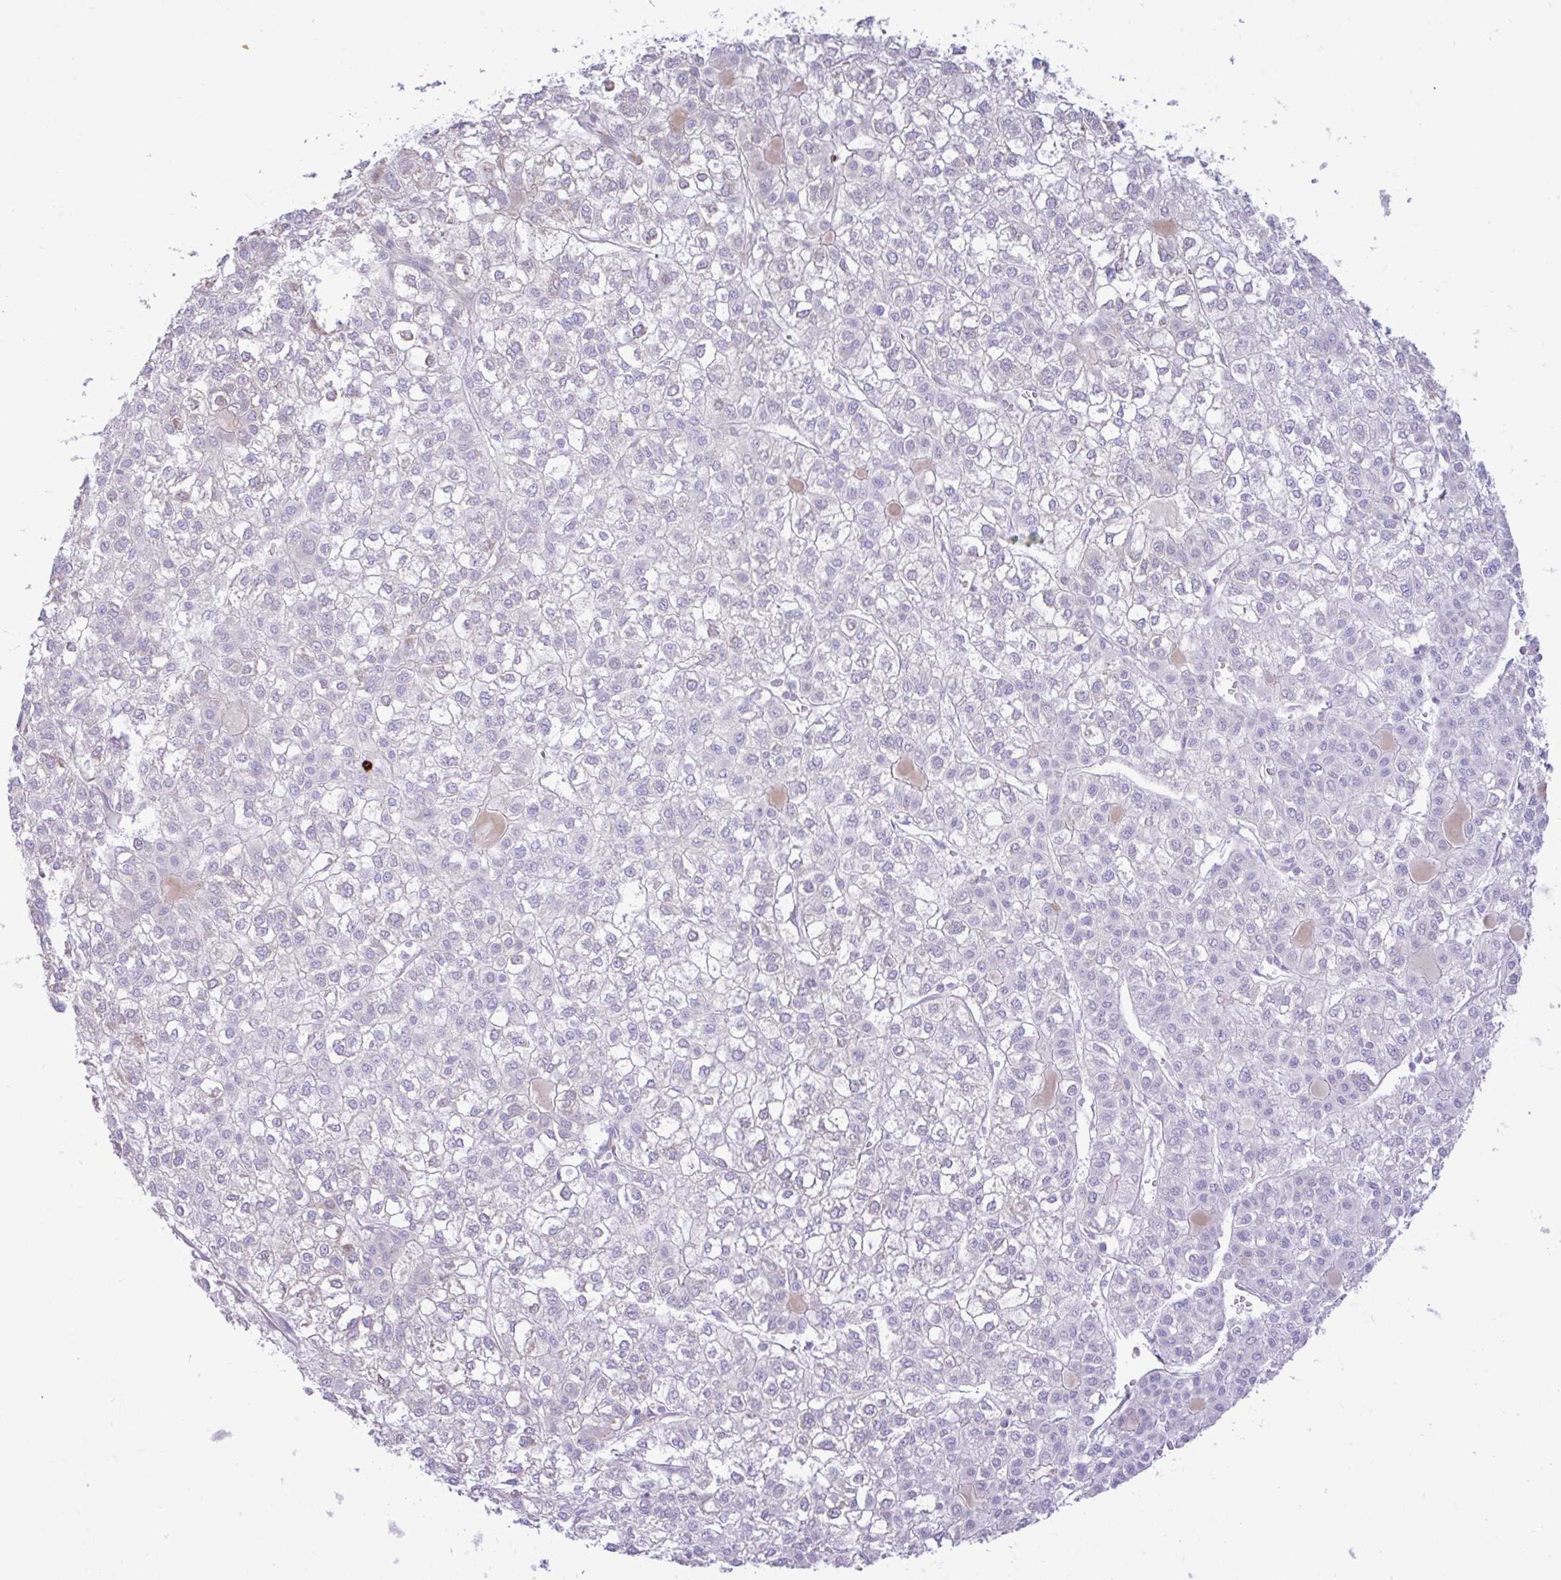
{"staining": {"intensity": "negative", "quantity": "none", "location": "none"}, "tissue": "liver cancer", "cell_type": "Tumor cells", "image_type": "cancer", "snomed": [{"axis": "morphology", "description": "Carcinoma, Hepatocellular, NOS"}, {"axis": "topography", "description": "Liver"}], "caption": "IHC micrograph of liver hepatocellular carcinoma stained for a protein (brown), which demonstrates no staining in tumor cells.", "gene": "EEF1A2", "patient": {"sex": "female", "age": 43}}